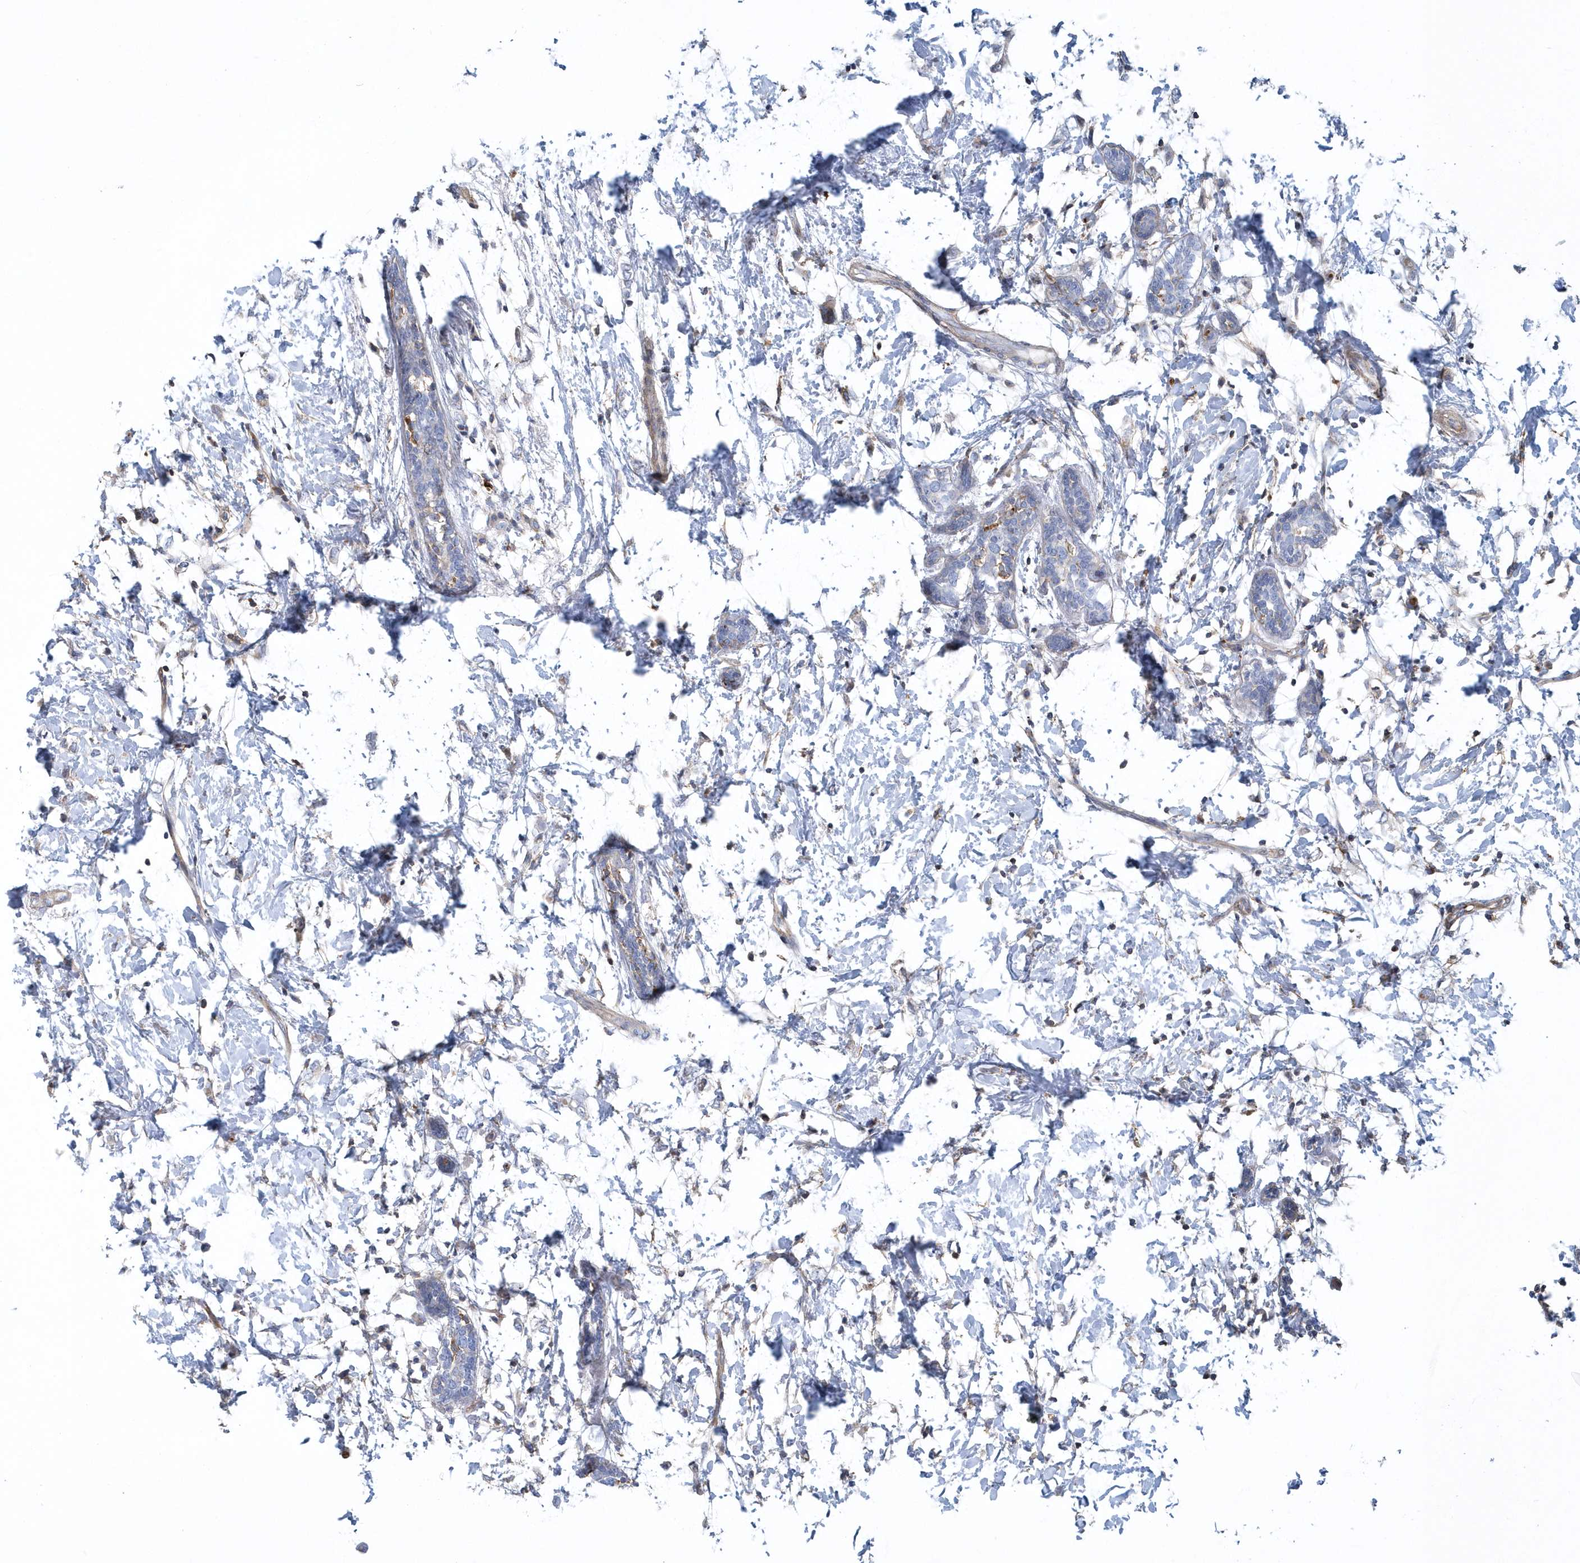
{"staining": {"intensity": "negative", "quantity": "none", "location": "none"}, "tissue": "breast cancer", "cell_type": "Tumor cells", "image_type": "cancer", "snomed": [{"axis": "morphology", "description": "Normal tissue, NOS"}, {"axis": "morphology", "description": "Lobular carcinoma"}, {"axis": "topography", "description": "Breast"}], "caption": "An IHC photomicrograph of lobular carcinoma (breast) is shown. There is no staining in tumor cells of lobular carcinoma (breast). The staining is performed using DAB (3,3'-diaminobenzidine) brown chromogen with nuclei counter-stained in using hematoxylin.", "gene": "ARAP2", "patient": {"sex": "female", "age": 47}}